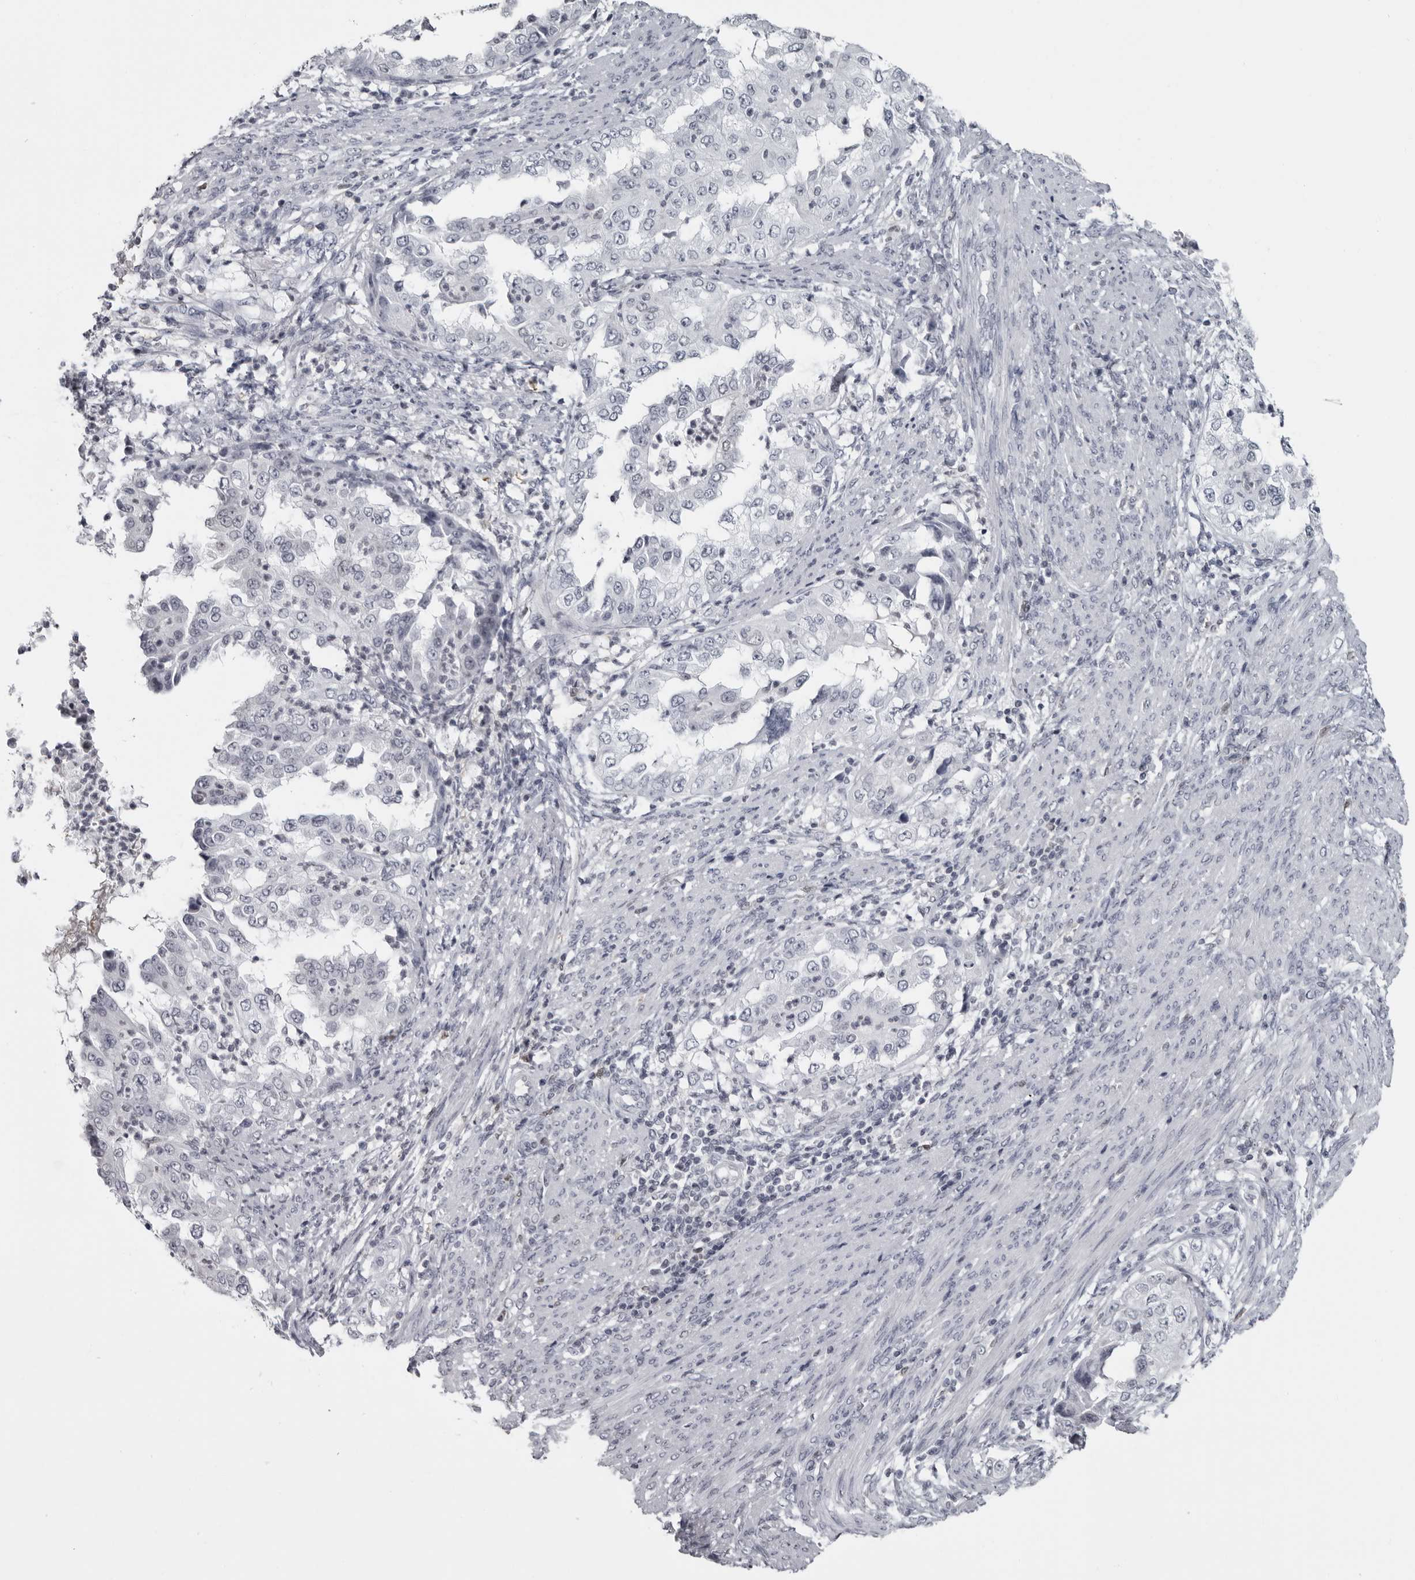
{"staining": {"intensity": "negative", "quantity": "none", "location": "none"}, "tissue": "endometrial cancer", "cell_type": "Tumor cells", "image_type": "cancer", "snomed": [{"axis": "morphology", "description": "Adenocarcinoma, NOS"}, {"axis": "topography", "description": "Endometrium"}], "caption": "The histopathology image reveals no staining of tumor cells in endometrial cancer. (DAB (3,3'-diaminobenzidine) IHC visualized using brightfield microscopy, high magnification).", "gene": "LZIC", "patient": {"sex": "female", "age": 85}}